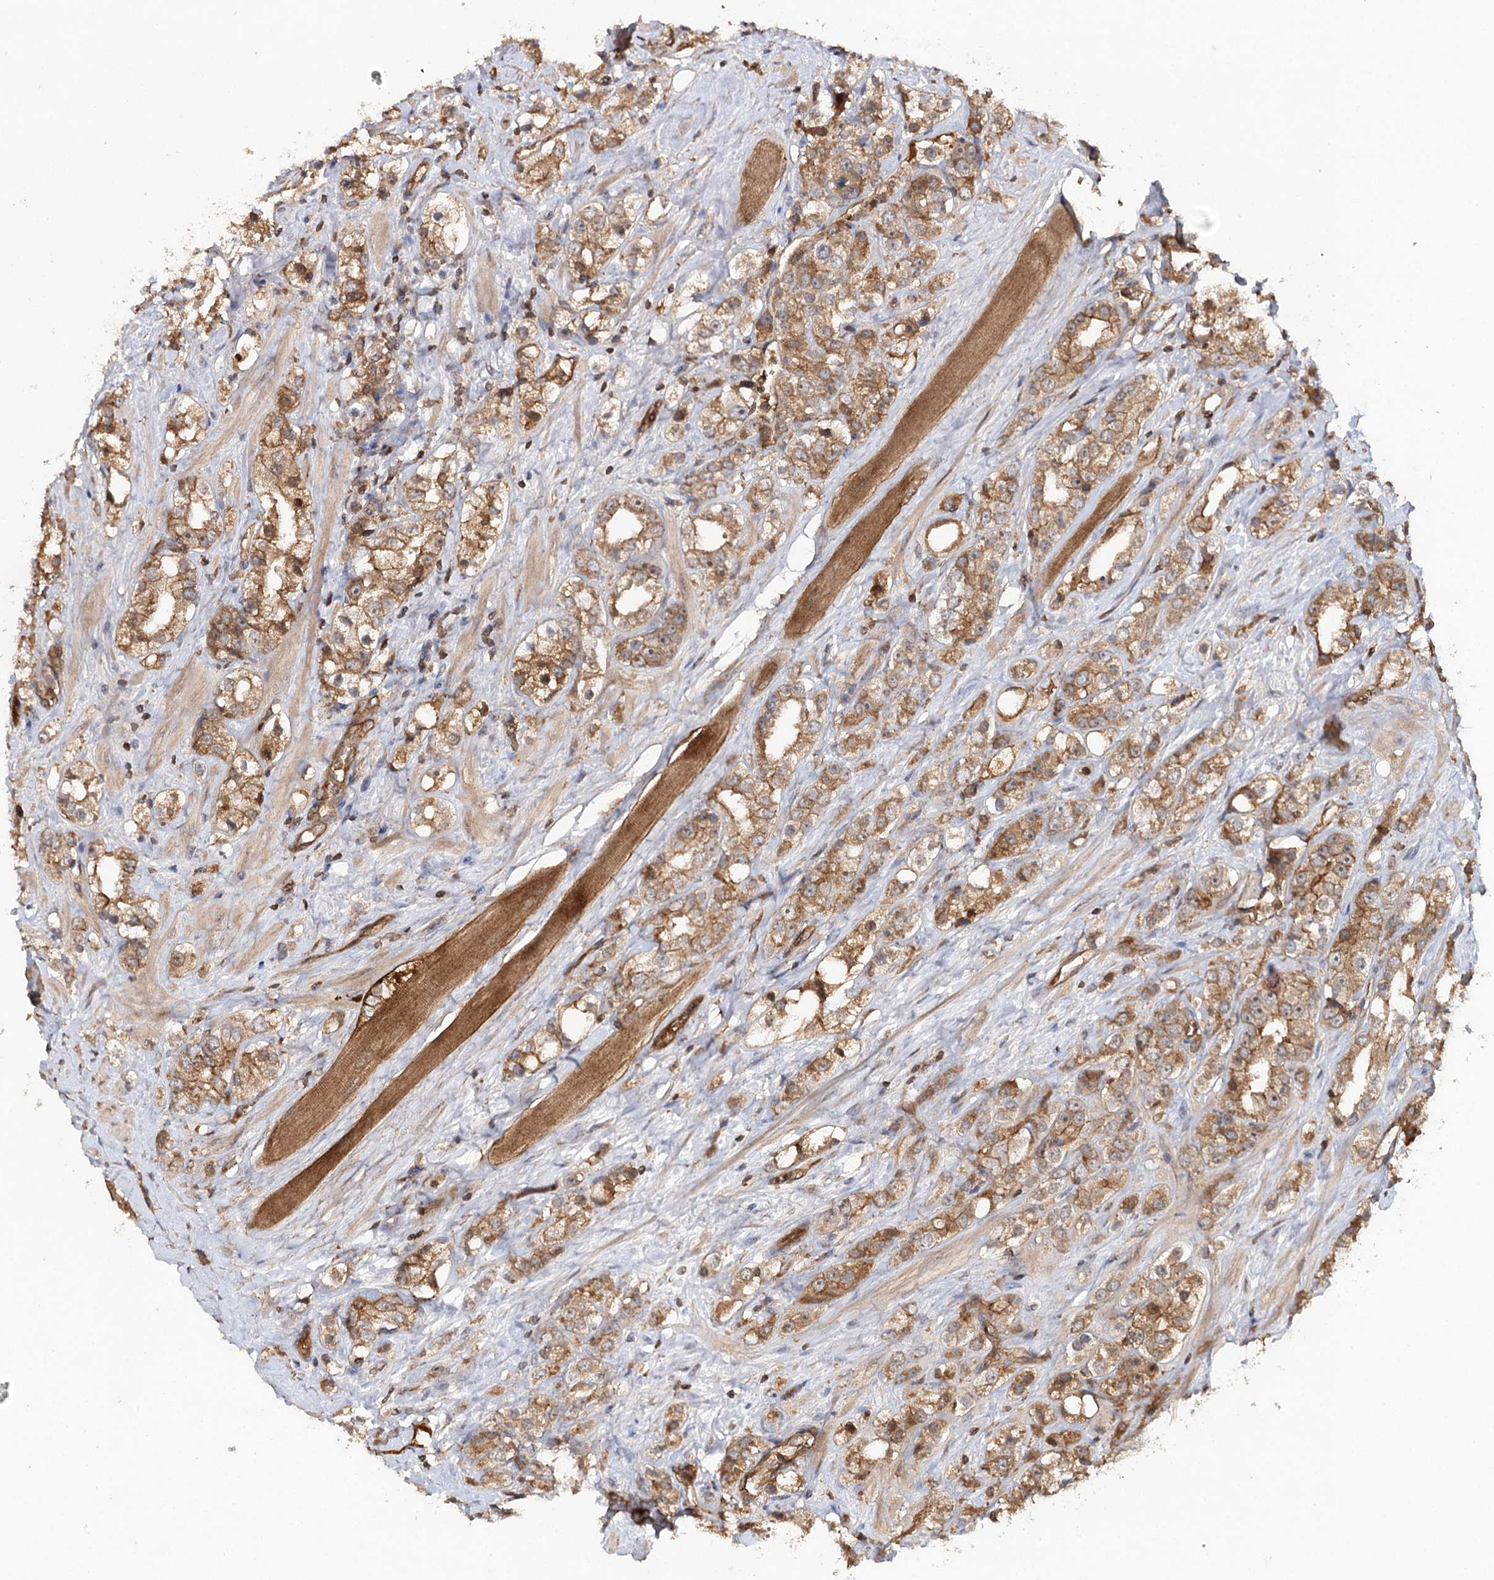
{"staining": {"intensity": "moderate", "quantity": ">75%", "location": "cytoplasmic/membranous"}, "tissue": "prostate cancer", "cell_type": "Tumor cells", "image_type": "cancer", "snomed": [{"axis": "morphology", "description": "Adenocarcinoma, NOS"}, {"axis": "topography", "description": "Prostate"}], "caption": "Protein positivity by IHC reveals moderate cytoplasmic/membranous expression in approximately >75% of tumor cells in prostate cancer. (Brightfield microscopy of DAB IHC at high magnification).", "gene": "BCR", "patient": {"sex": "male", "age": 79}}